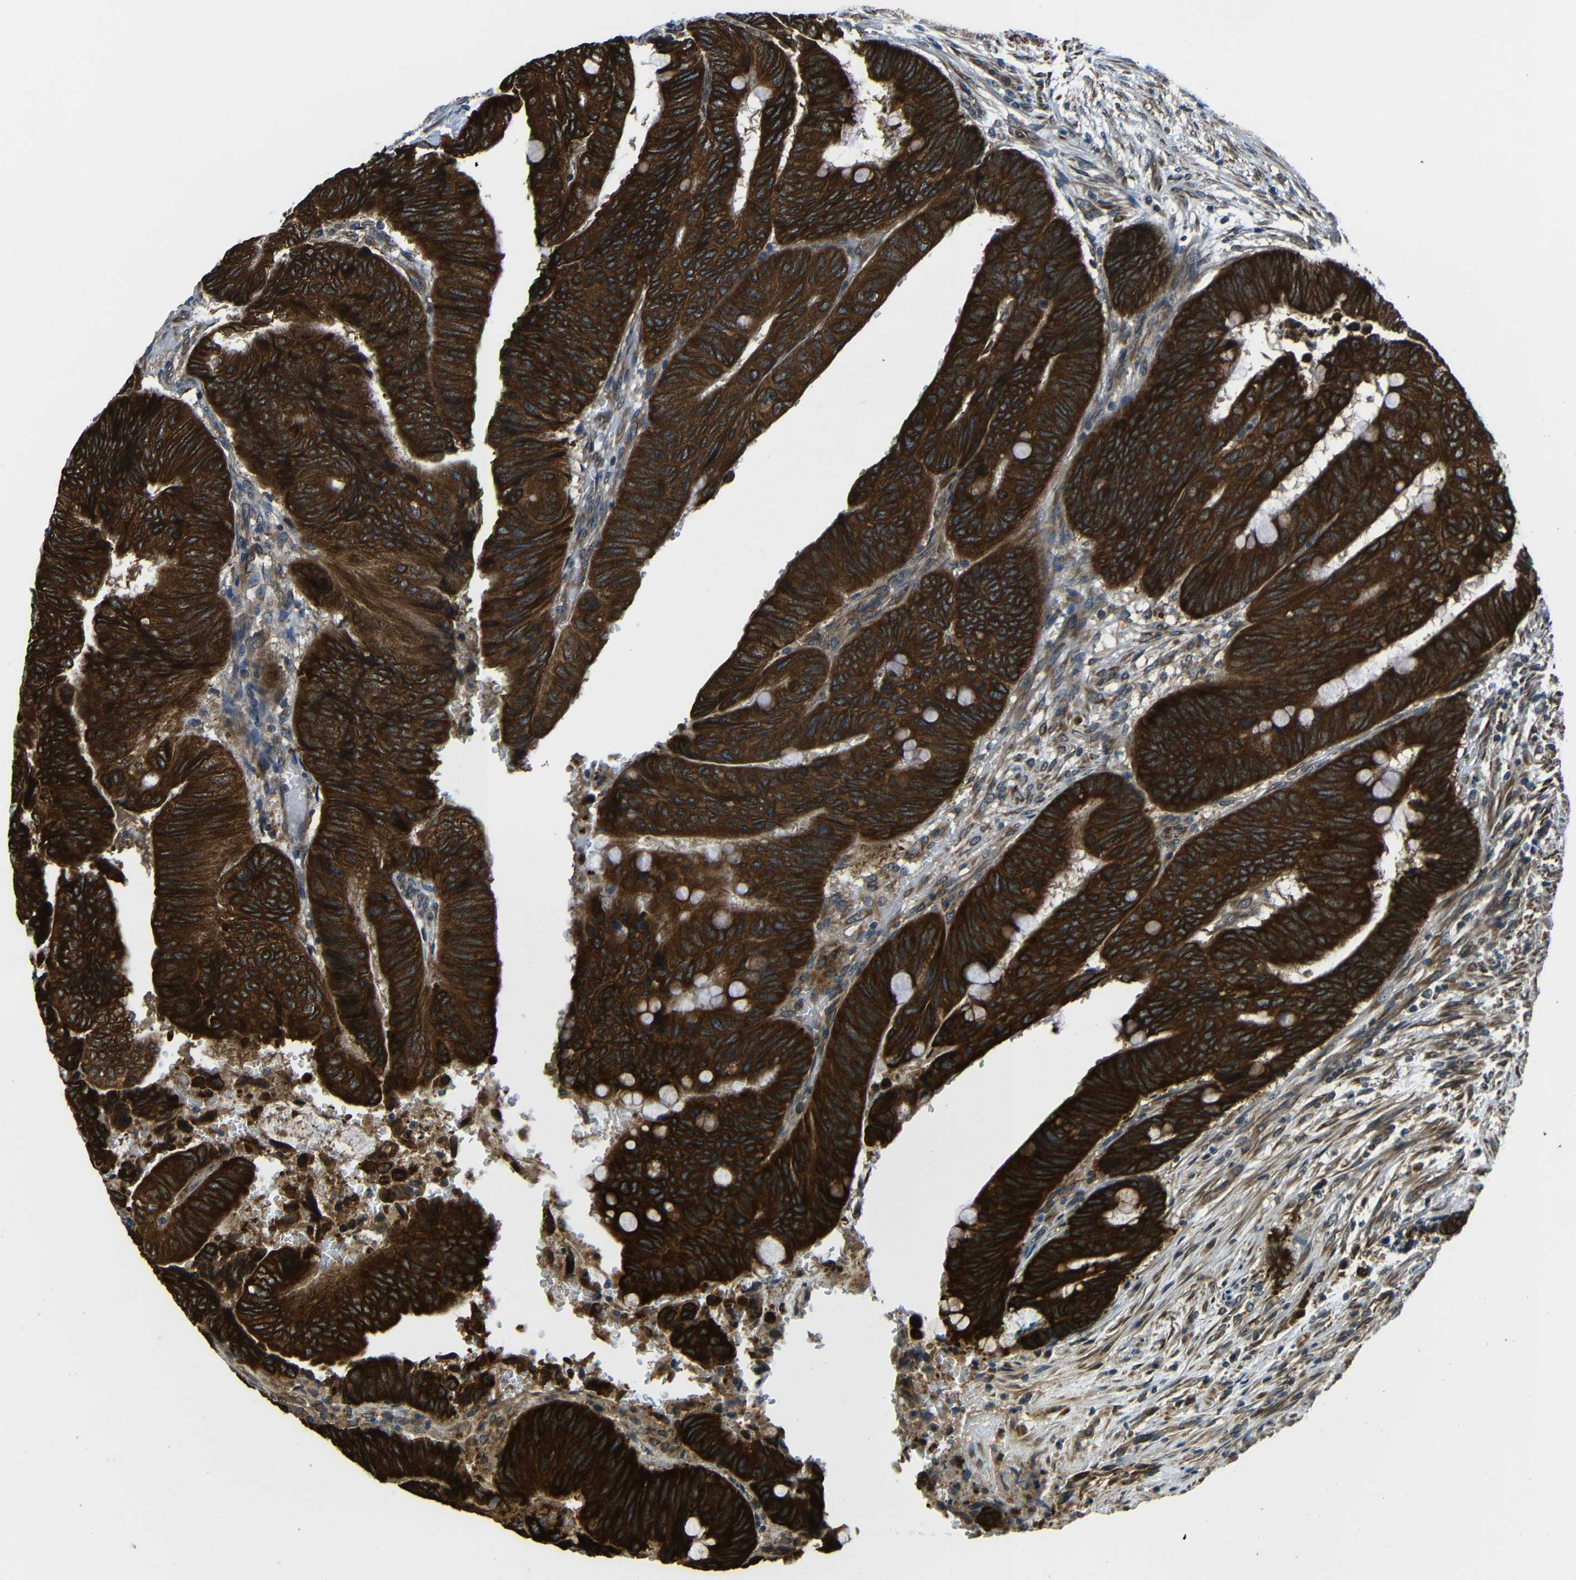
{"staining": {"intensity": "strong", "quantity": ">75%", "location": "cytoplasmic/membranous"}, "tissue": "colorectal cancer", "cell_type": "Tumor cells", "image_type": "cancer", "snomed": [{"axis": "morphology", "description": "Normal tissue, NOS"}, {"axis": "morphology", "description": "Adenocarcinoma, NOS"}, {"axis": "topography", "description": "Rectum"}, {"axis": "topography", "description": "Peripheral nerve tissue"}], "caption": "A histopathology image showing strong cytoplasmic/membranous positivity in about >75% of tumor cells in adenocarcinoma (colorectal), as visualized by brown immunohistochemical staining.", "gene": "VAPB", "patient": {"sex": "male", "age": 92}}